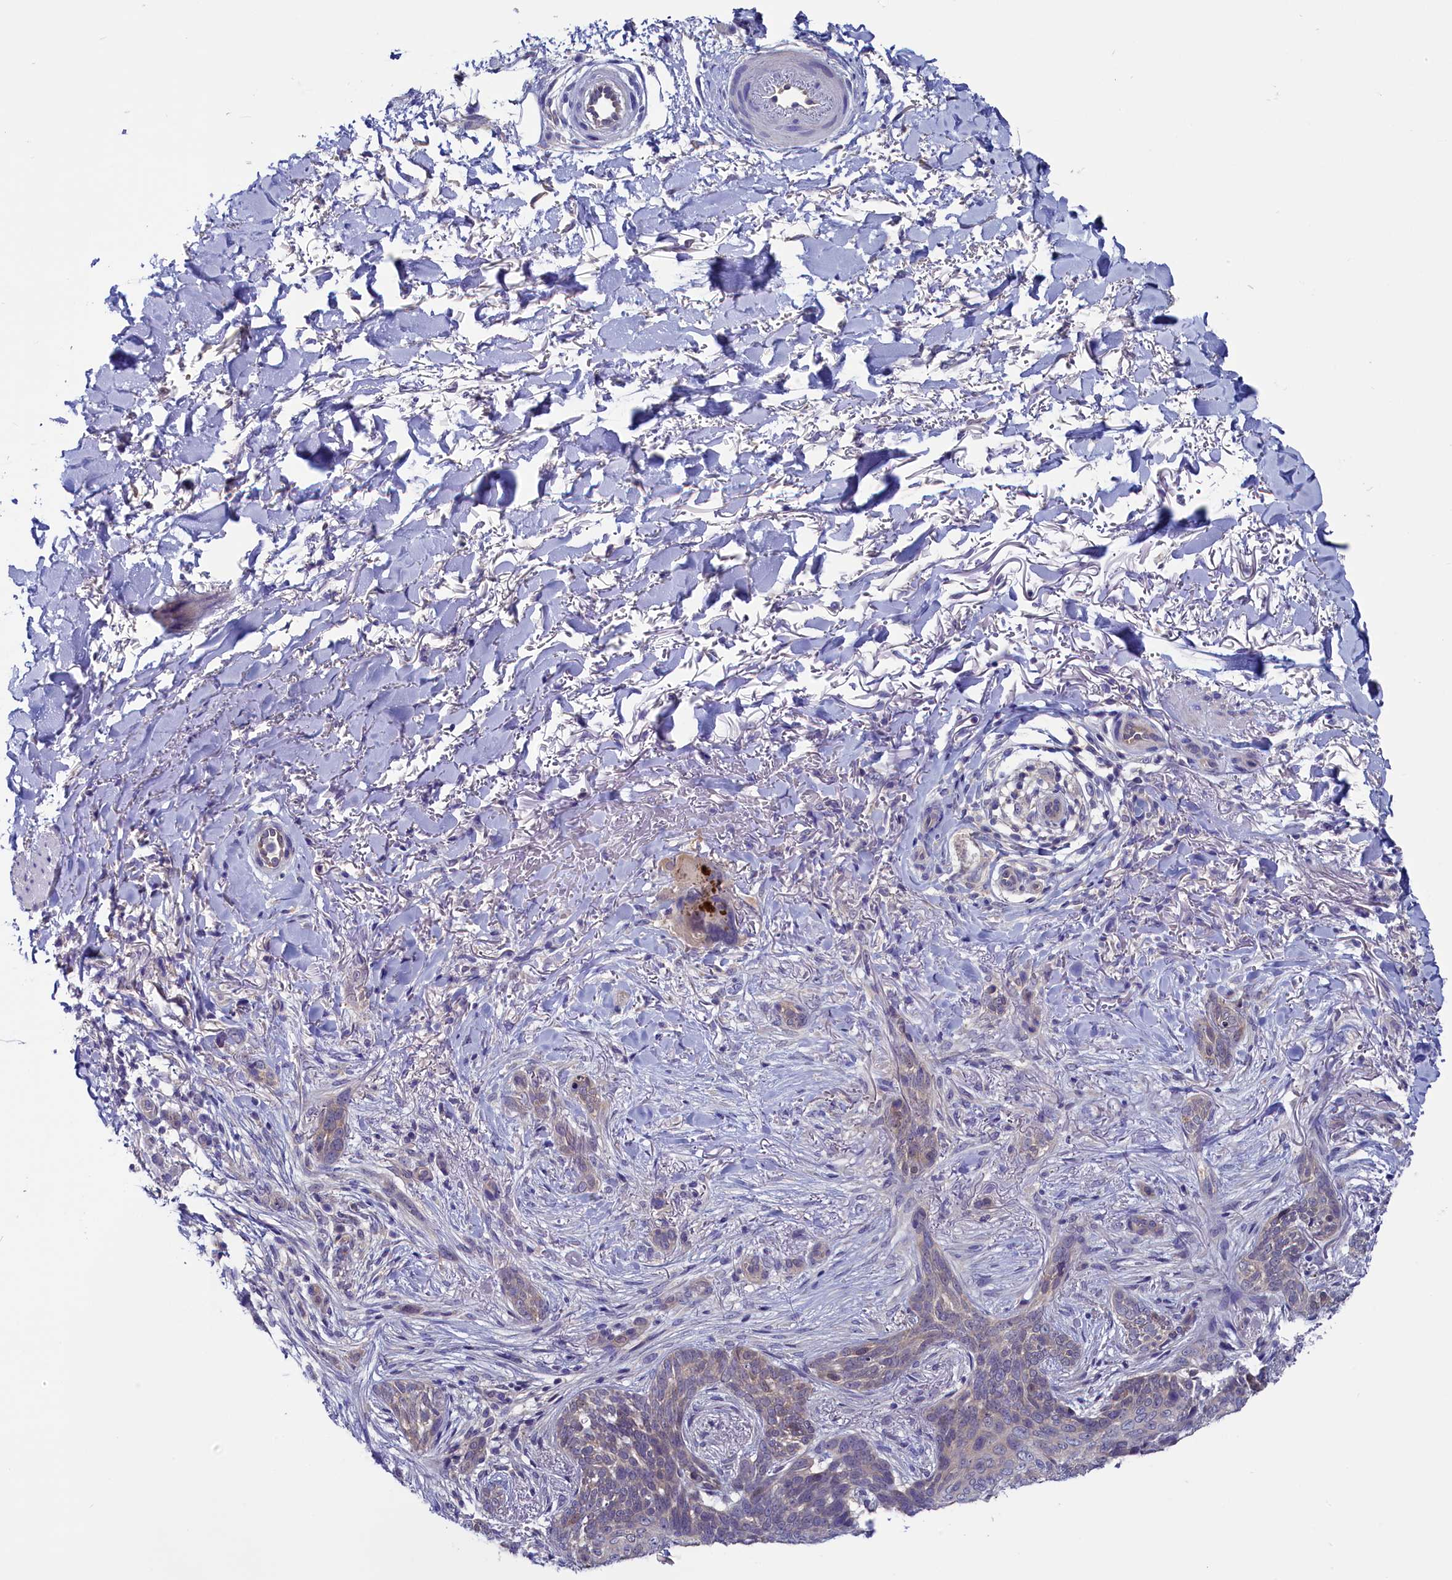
{"staining": {"intensity": "negative", "quantity": "none", "location": "none"}, "tissue": "skin cancer", "cell_type": "Tumor cells", "image_type": "cancer", "snomed": [{"axis": "morphology", "description": "Normal tissue, NOS"}, {"axis": "morphology", "description": "Basal cell carcinoma"}, {"axis": "topography", "description": "Skin"}], "caption": "Immunohistochemistry image of neoplastic tissue: human basal cell carcinoma (skin) stained with DAB (3,3'-diaminobenzidine) shows no significant protein expression in tumor cells. Brightfield microscopy of IHC stained with DAB (3,3'-diaminobenzidine) (brown) and hematoxylin (blue), captured at high magnification.", "gene": "CIAPIN1", "patient": {"sex": "female", "age": 67}}